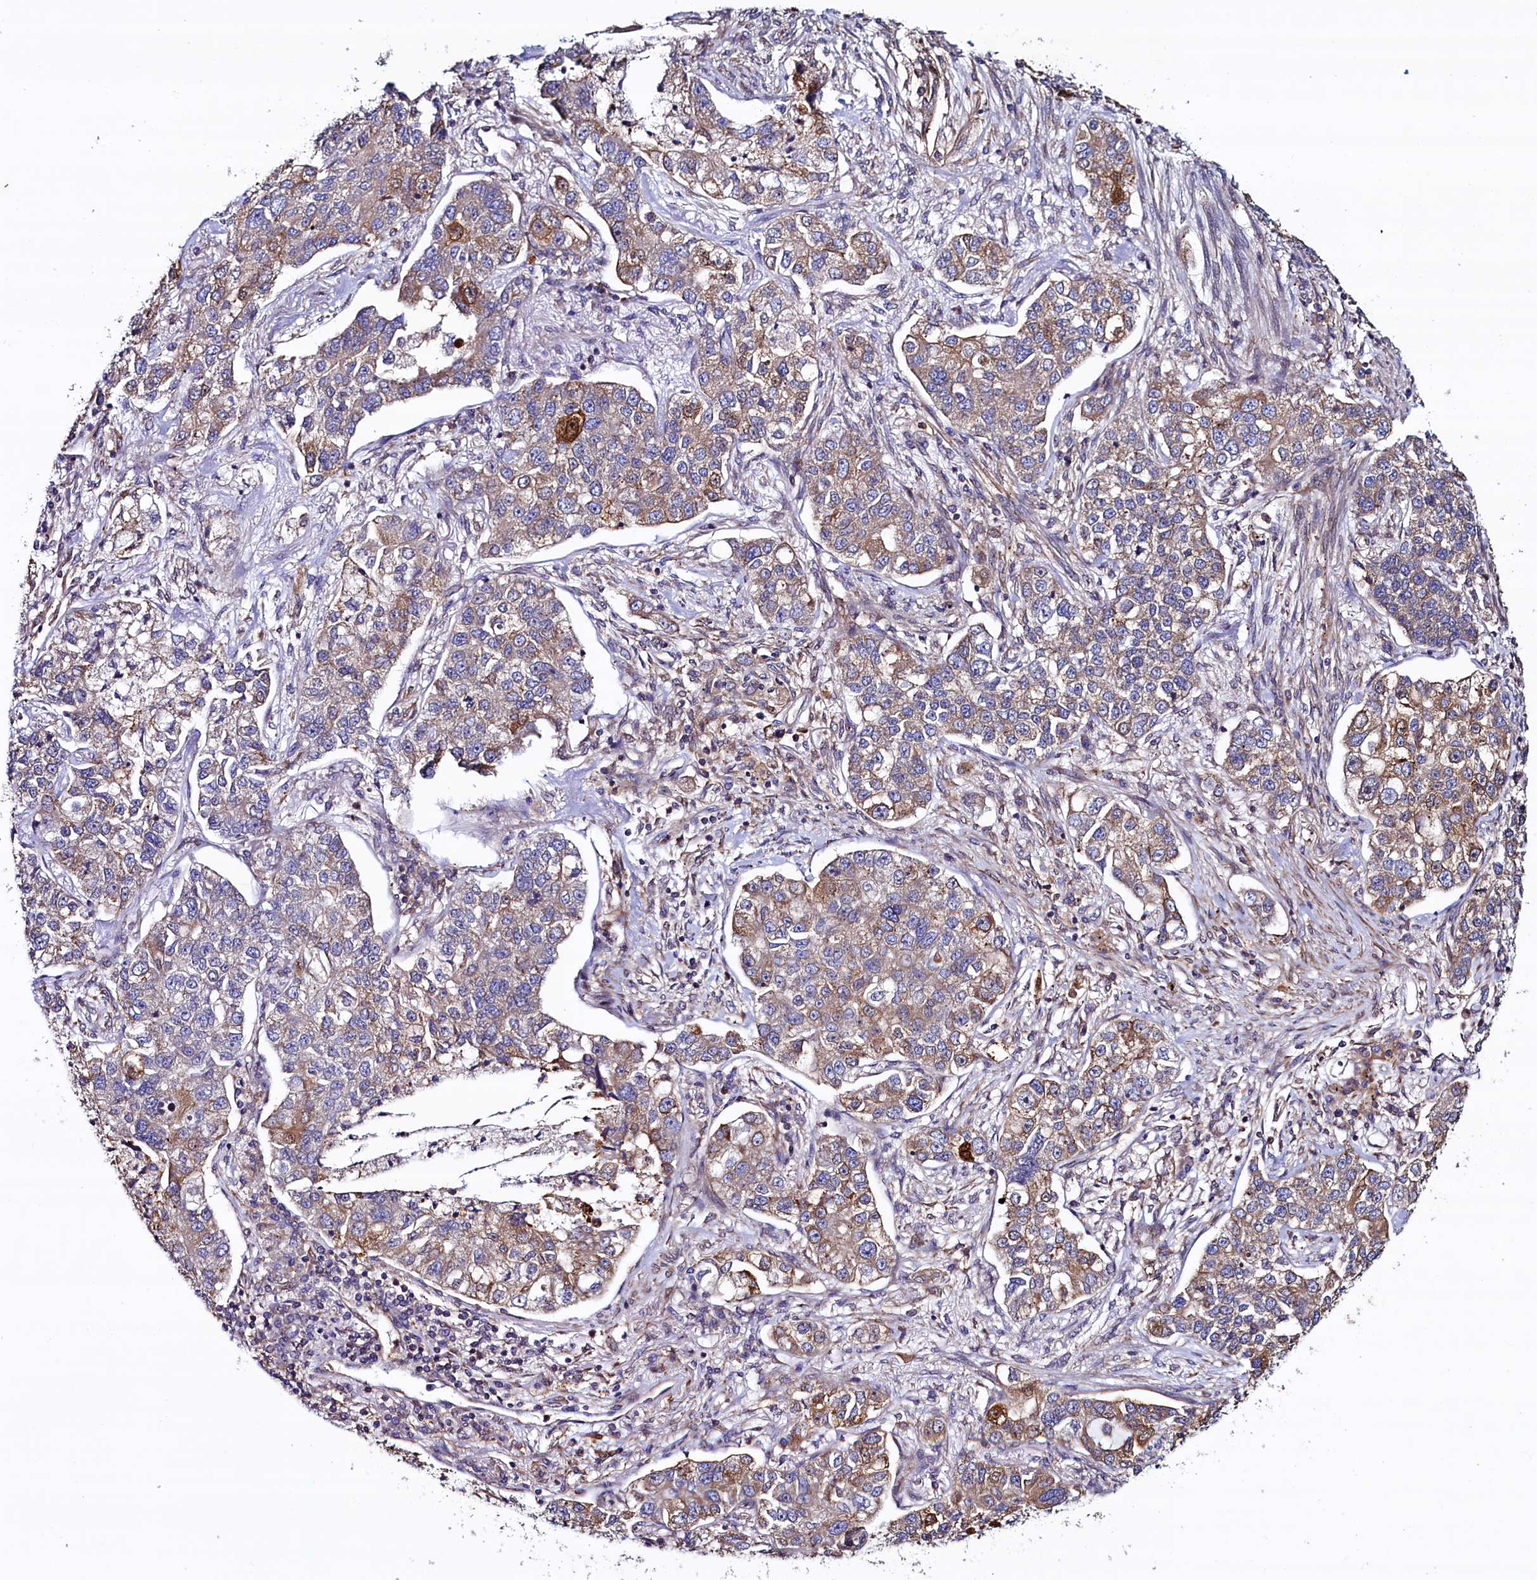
{"staining": {"intensity": "moderate", "quantity": "<25%", "location": "cytoplasmic/membranous"}, "tissue": "lung cancer", "cell_type": "Tumor cells", "image_type": "cancer", "snomed": [{"axis": "morphology", "description": "Adenocarcinoma, NOS"}, {"axis": "topography", "description": "Lung"}], "caption": "There is low levels of moderate cytoplasmic/membranous expression in tumor cells of adenocarcinoma (lung), as demonstrated by immunohistochemical staining (brown color).", "gene": "ATXN2L", "patient": {"sex": "male", "age": 49}}